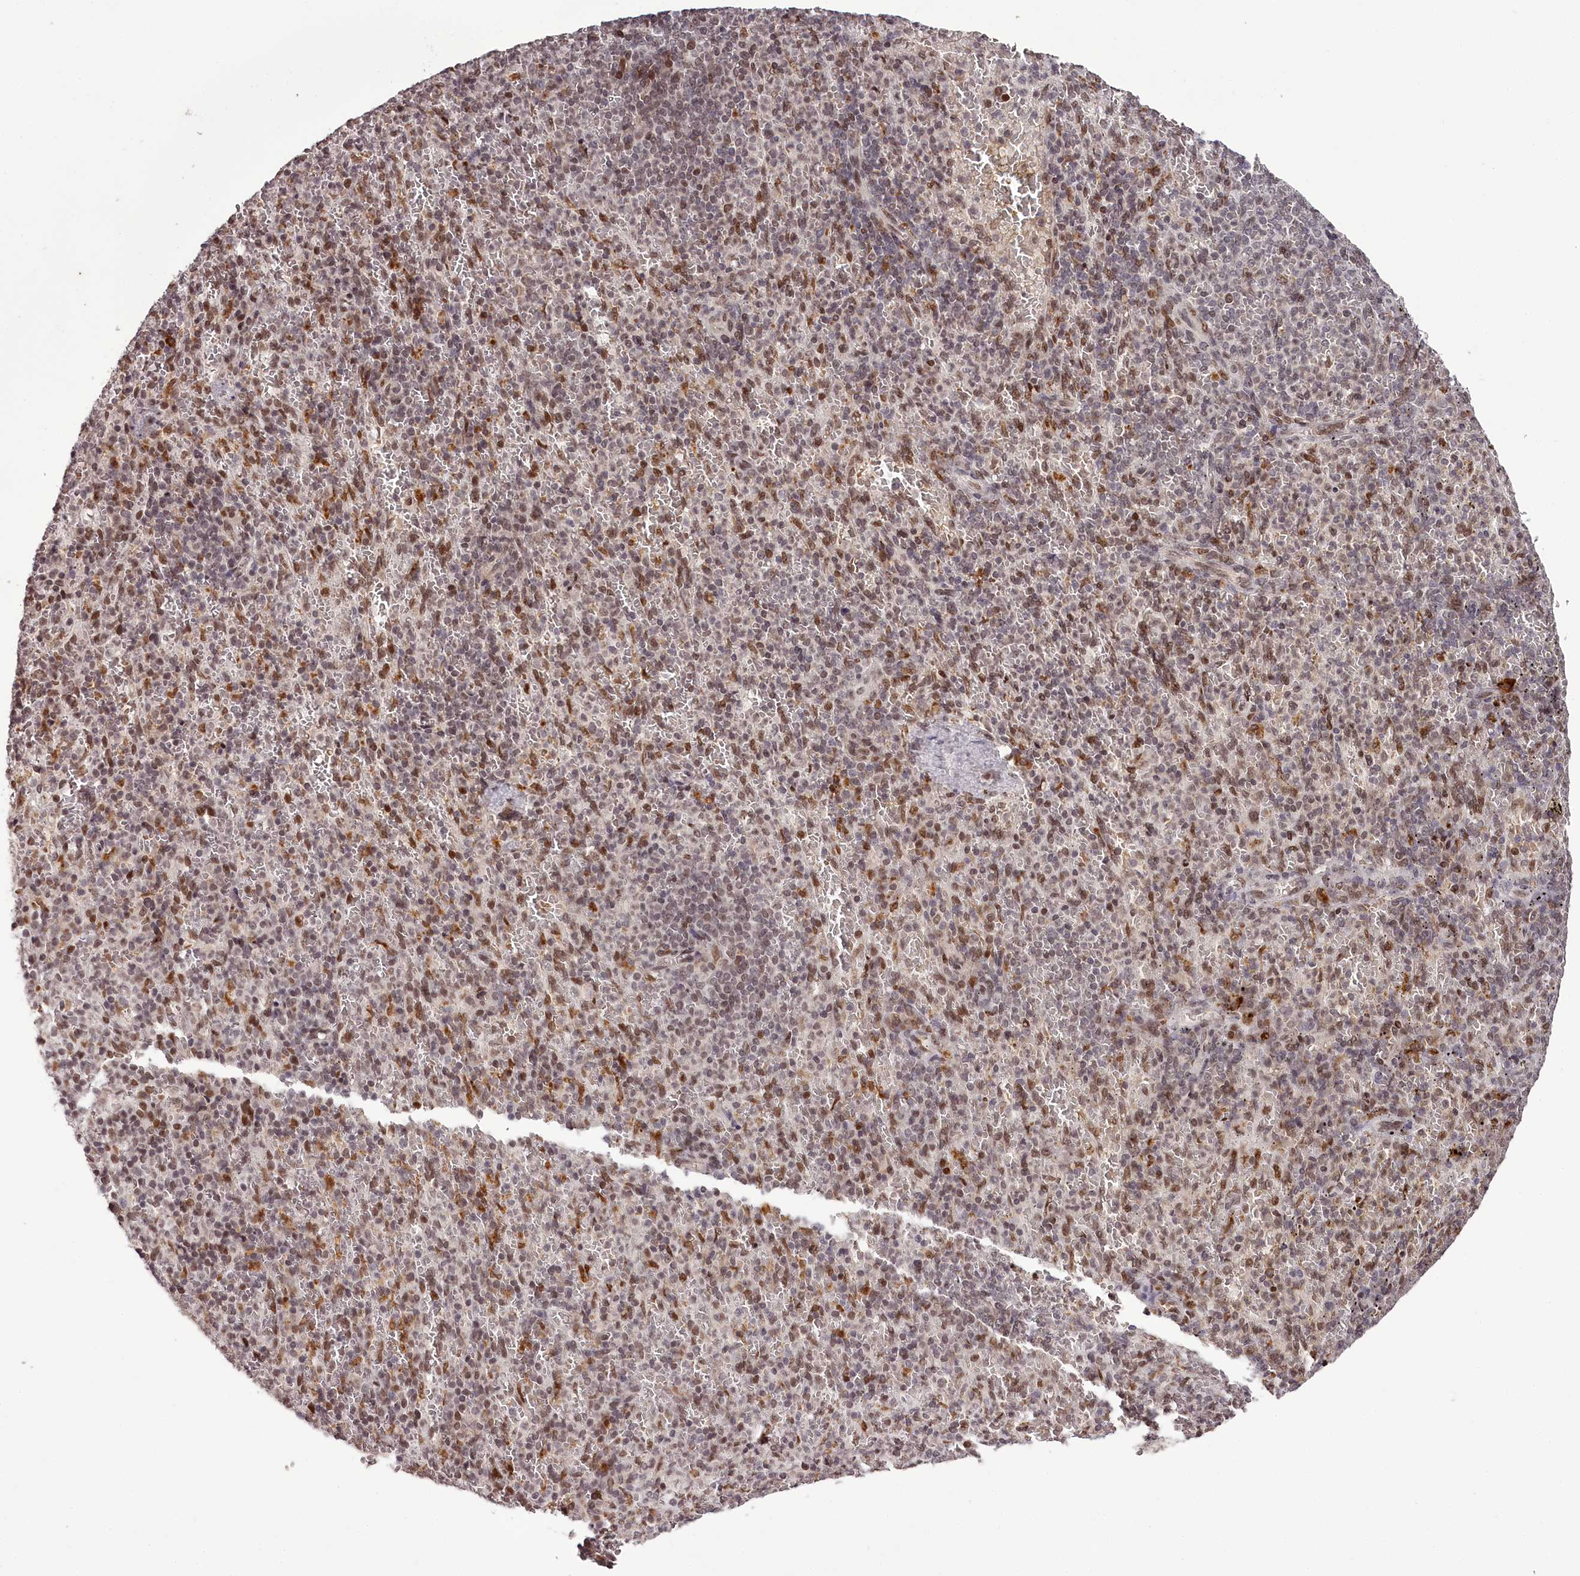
{"staining": {"intensity": "moderate", "quantity": "25%-75%", "location": "nuclear"}, "tissue": "spleen", "cell_type": "Cells in red pulp", "image_type": "normal", "snomed": [{"axis": "morphology", "description": "Normal tissue, NOS"}, {"axis": "topography", "description": "Spleen"}], "caption": "The photomicrograph demonstrates a brown stain indicating the presence of a protein in the nuclear of cells in red pulp in spleen.", "gene": "THYN1", "patient": {"sex": "female", "age": 74}}